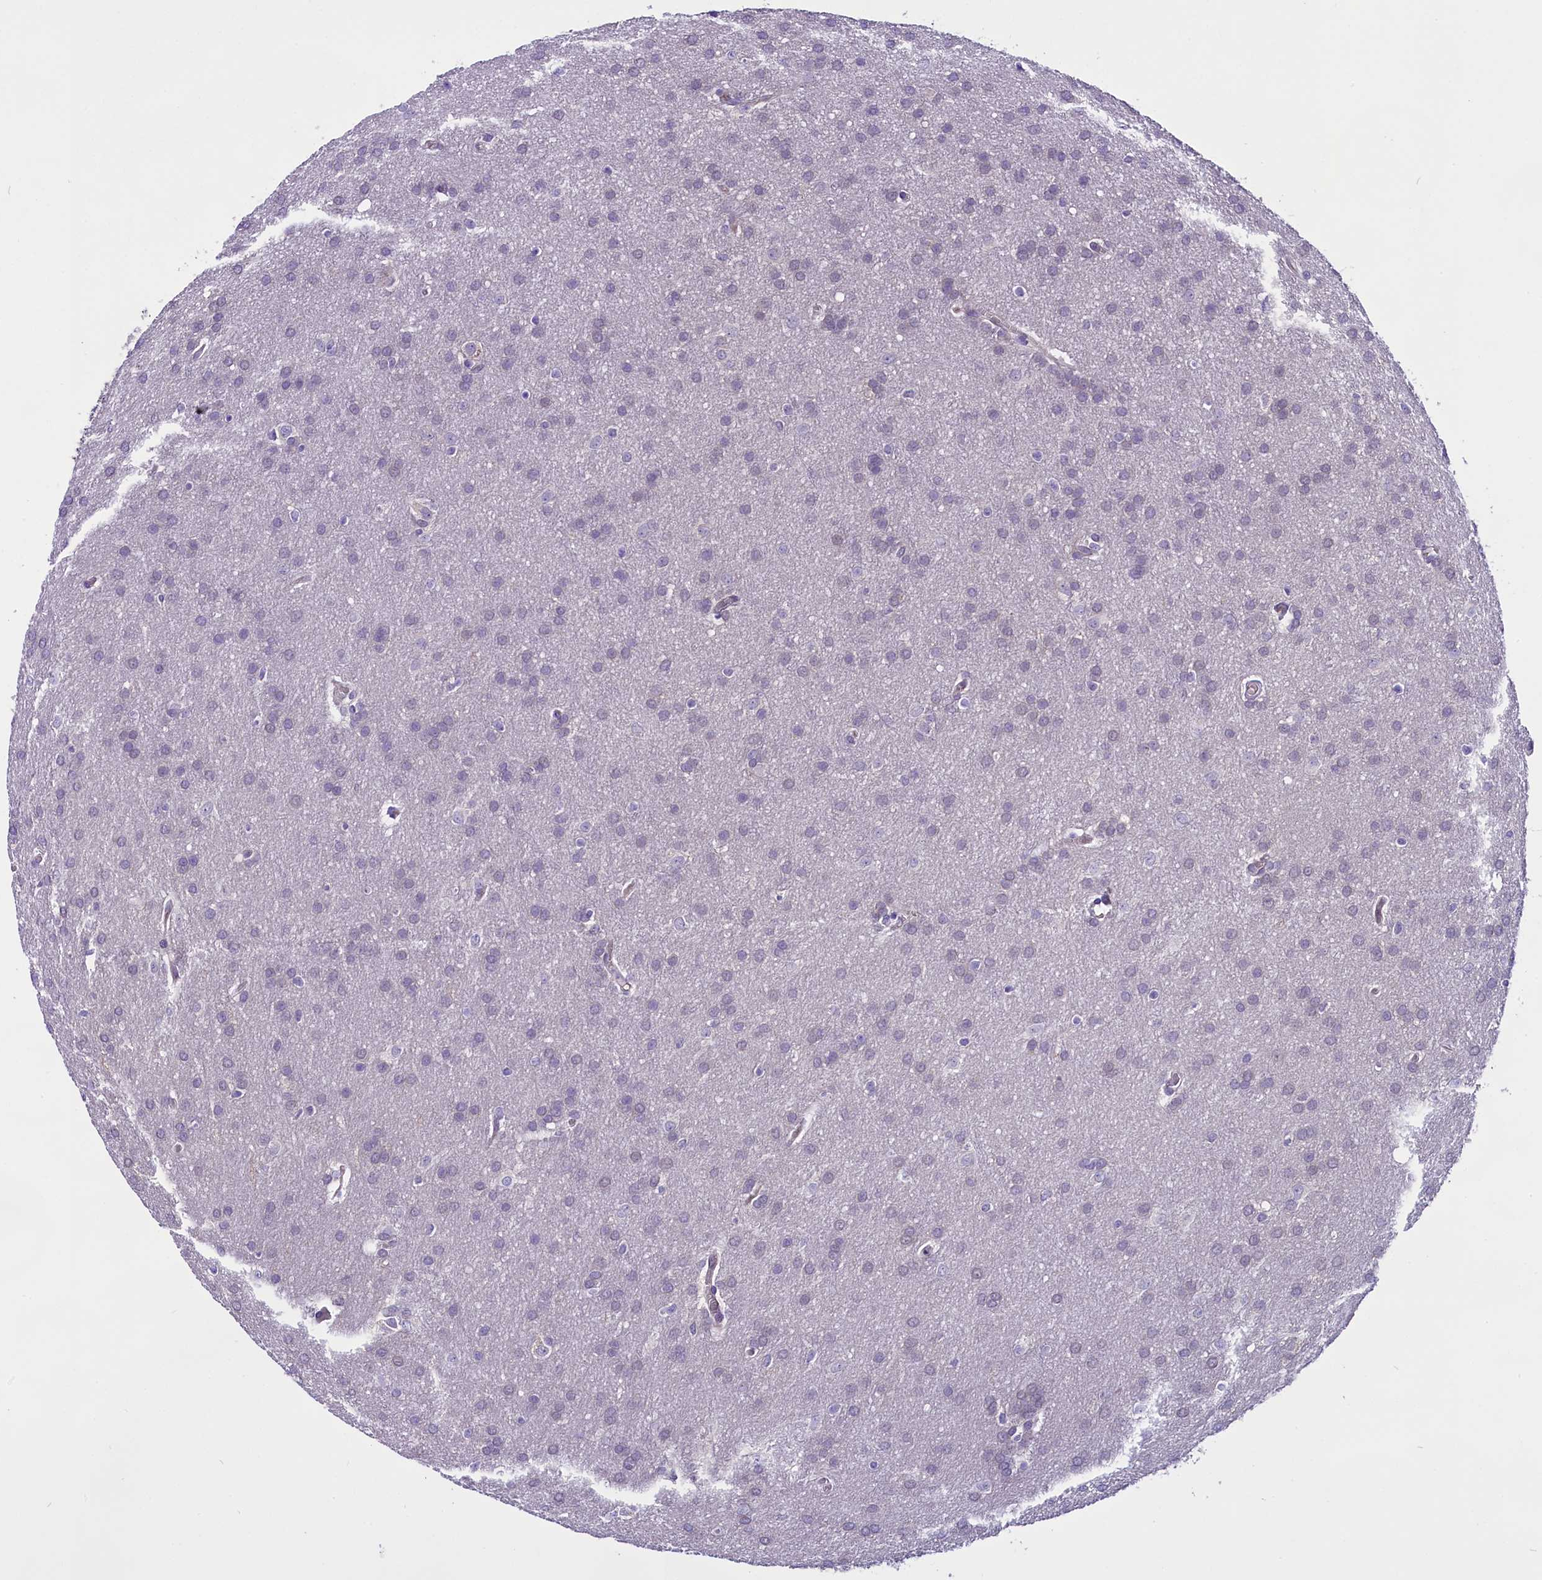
{"staining": {"intensity": "negative", "quantity": "none", "location": "none"}, "tissue": "glioma", "cell_type": "Tumor cells", "image_type": "cancer", "snomed": [{"axis": "morphology", "description": "Glioma, malignant, Low grade"}, {"axis": "topography", "description": "Brain"}], "caption": "A photomicrograph of glioma stained for a protein demonstrates no brown staining in tumor cells. Brightfield microscopy of immunohistochemistry stained with DAB (brown) and hematoxylin (blue), captured at high magnification.", "gene": "C9orf40", "patient": {"sex": "female", "age": 32}}